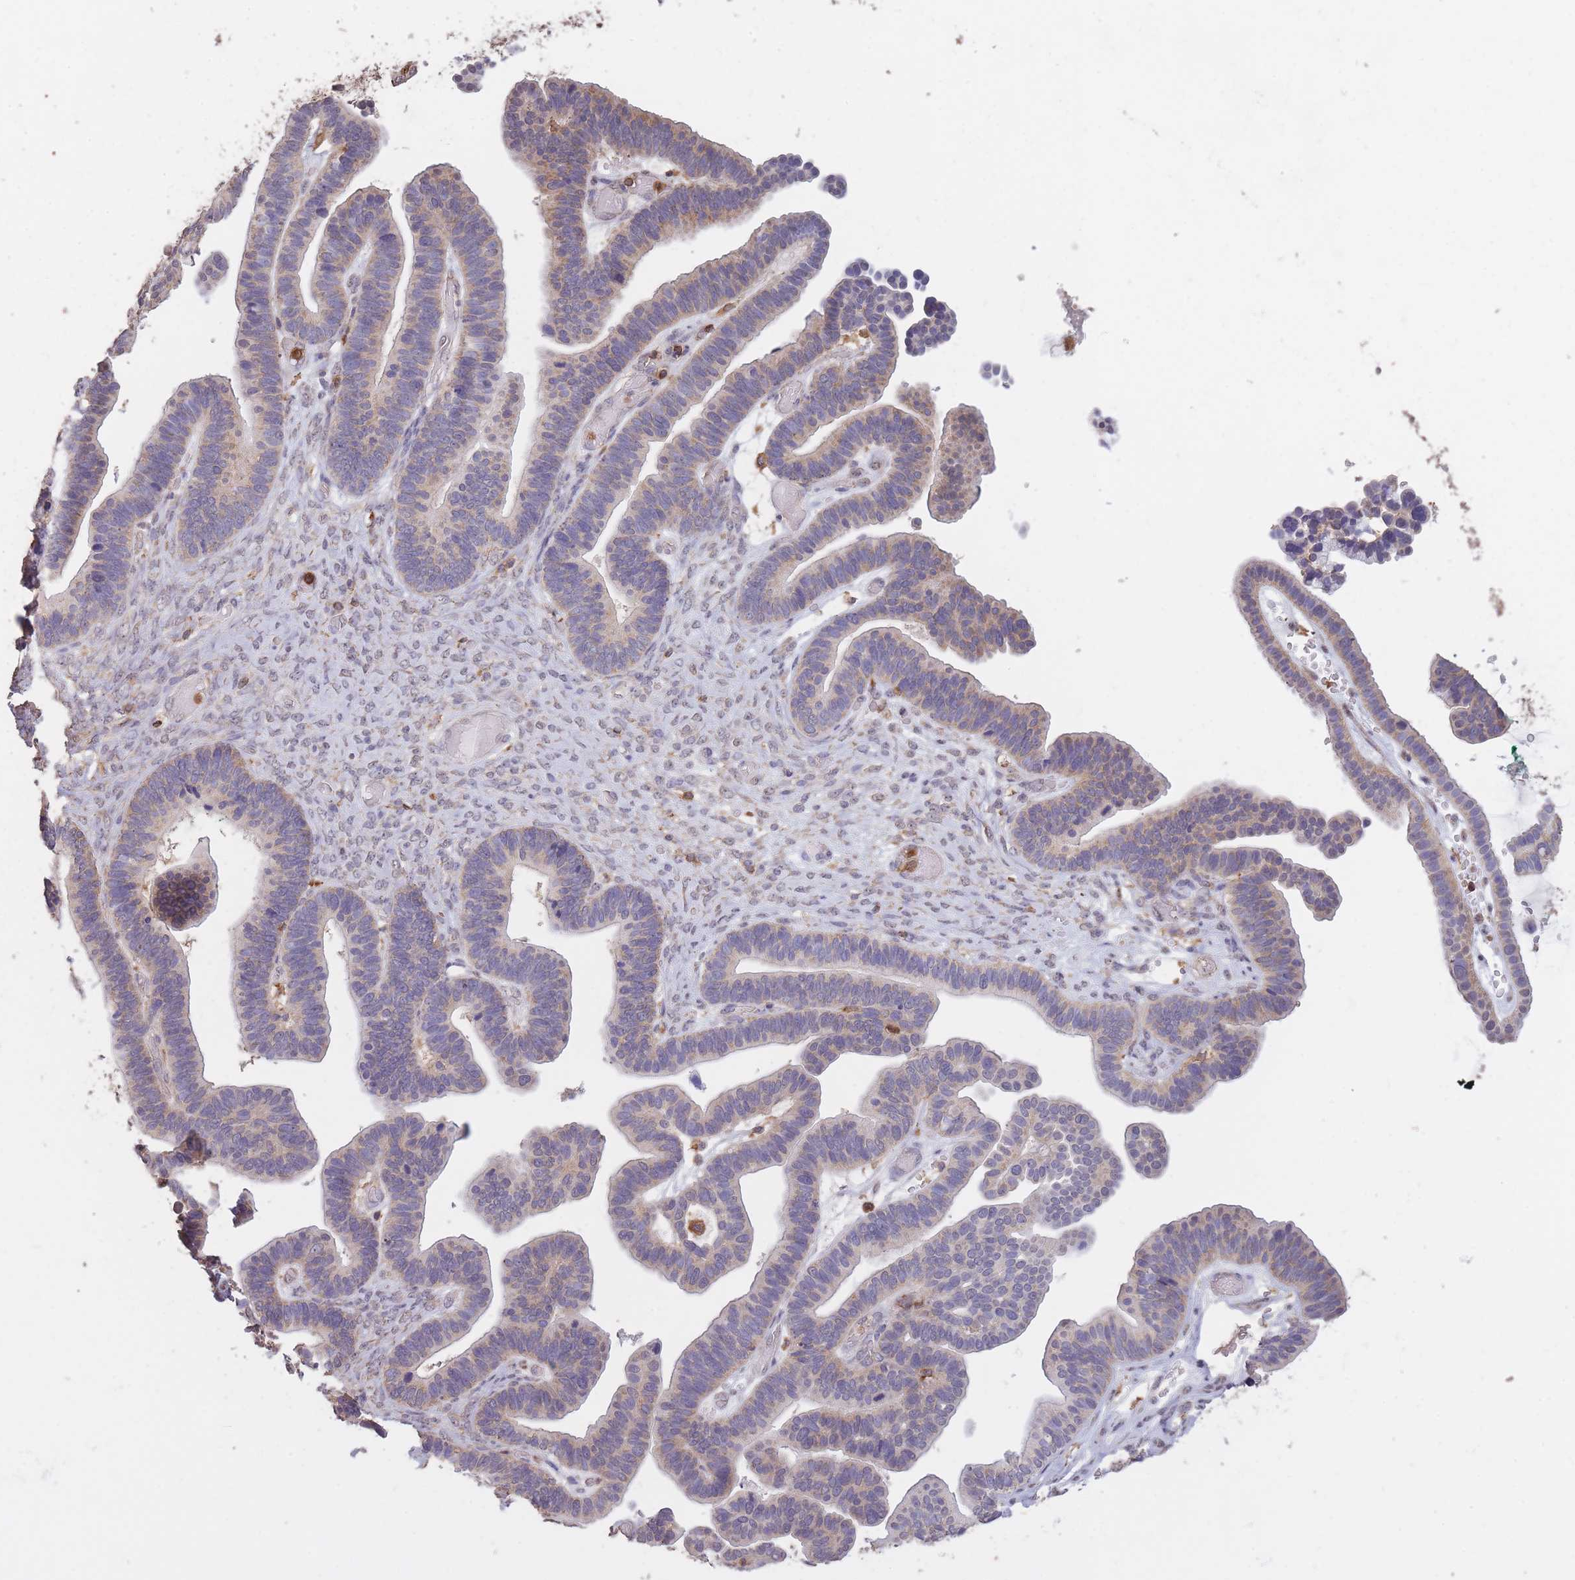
{"staining": {"intensity": "weak", "quantity": "25%-75%", "location": "cytoplasmic/membranous"}, "tissue": "ovarian cancer", "cell_type": "Tumor cells", "image_type": "cancer", "snomed": [{"axis": "morphology", "description": "Cystadenocarcinoma, serous, NOS"}, {"axis": "topography", "description": "Ovary"}], "caption": "Protein staining of ovarian cancer tissue displays weak cytoplasmic/membranous positivity in approximately 25%-75% of tumor cells.", "gene": "GMIP", "patient": {"sex": "female", "age": 56}}